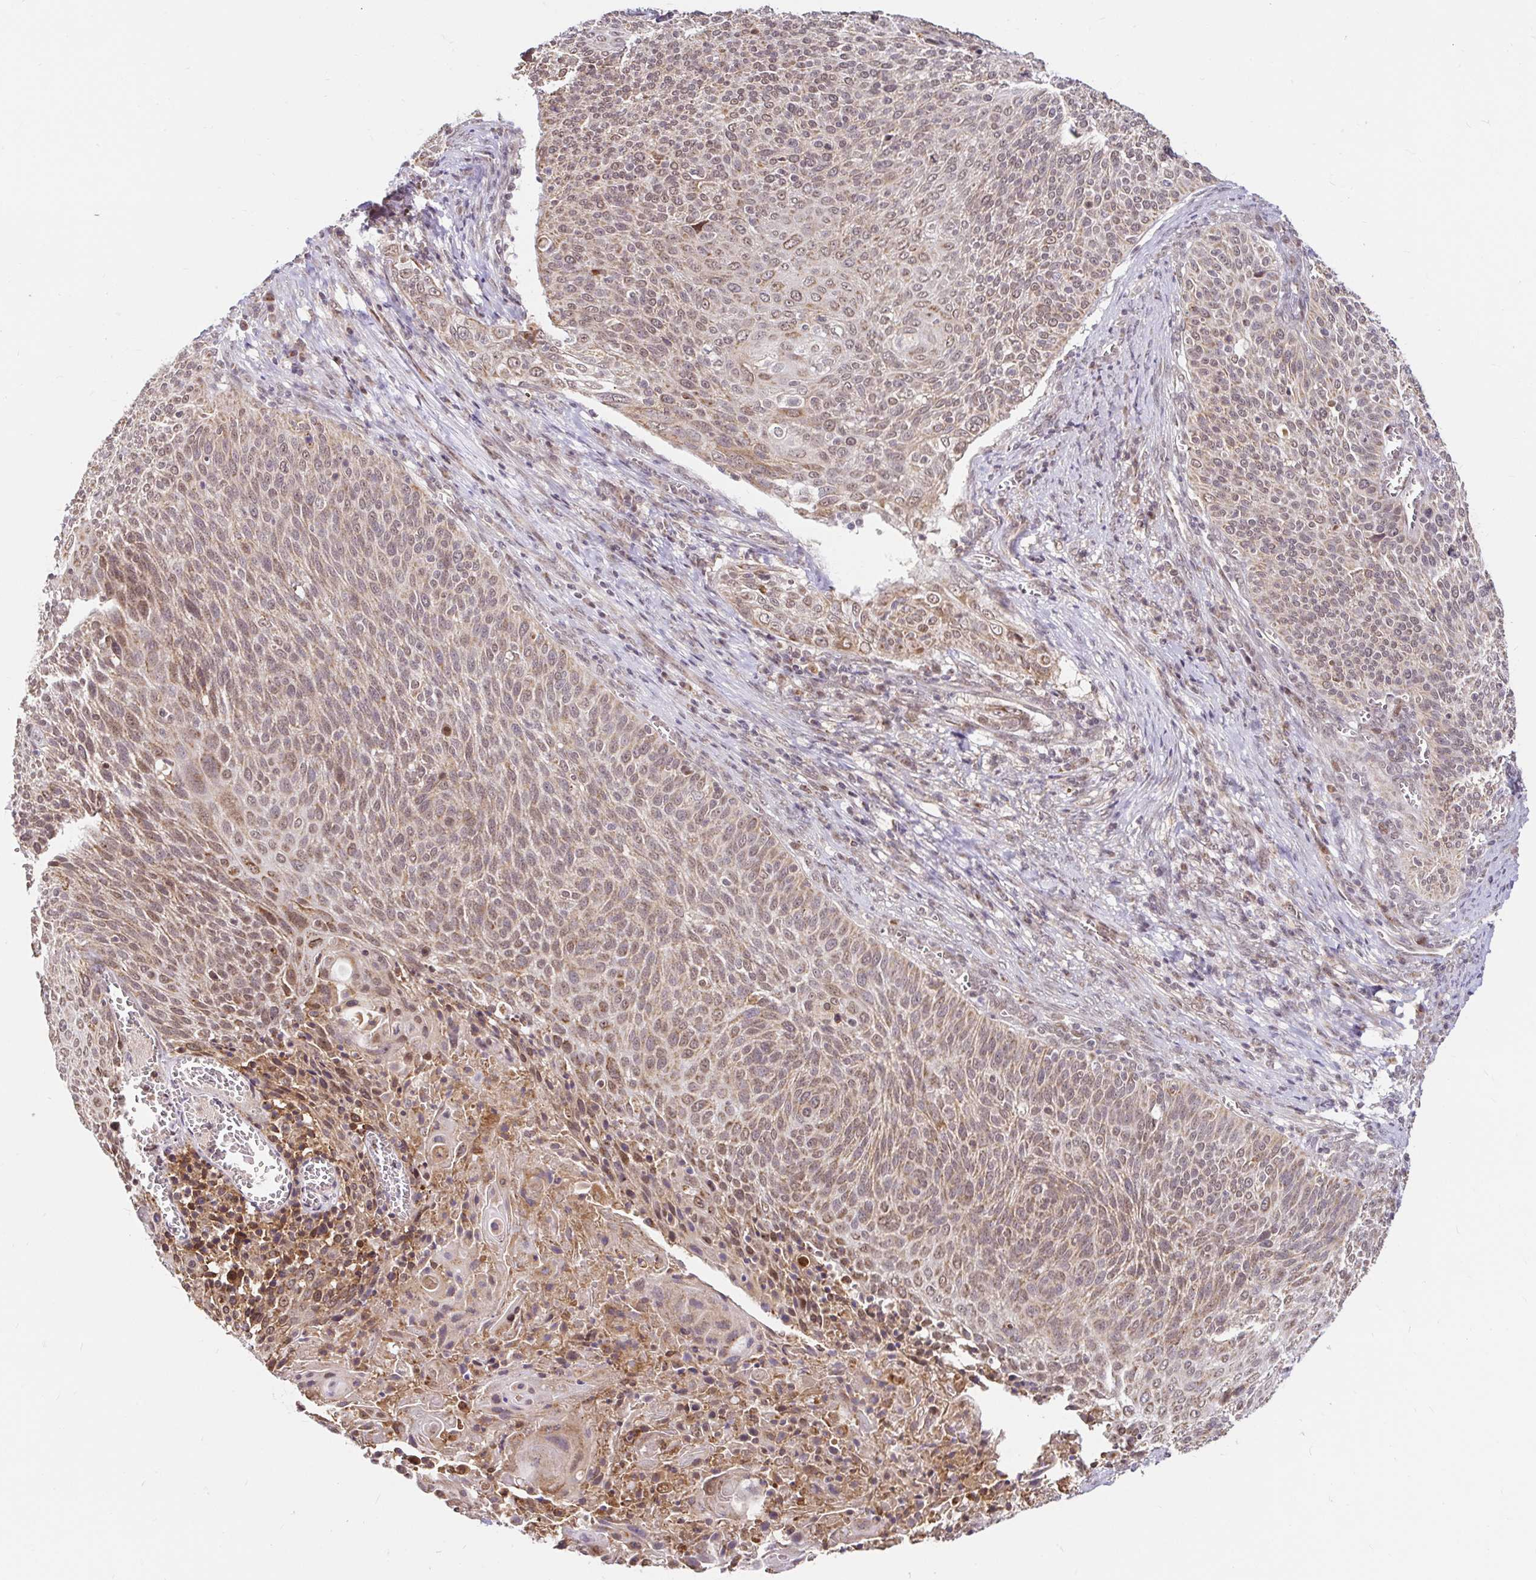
{"staining": {"intensity": "moderate", "quantity": ">75%", "location": "cytoplasmic/membranous,nuclear"}, "tissue": "cervical cancer", "cell_type": "Tumor cells", "image_type": "cancer", "snomed": [{"axis": "morphology", "description": "Squamous cell carcinoma, NOS"}, {"axis": "topography", "description": "Cervix"}], "caption": "High-power microscopy captured an immunohistochemistry micrograph of cervical squamous cell carcinoma, revealing moderate cytoplasmic/membranous and nuclear positivity in about >75% of tumor cells. Using DAB (brown) and hematoxylin (blue) stains, captured at high magnification using brightfield microscopy.", "gene": "TIMM50", "patient": {"sex": "female", "age": 31}}